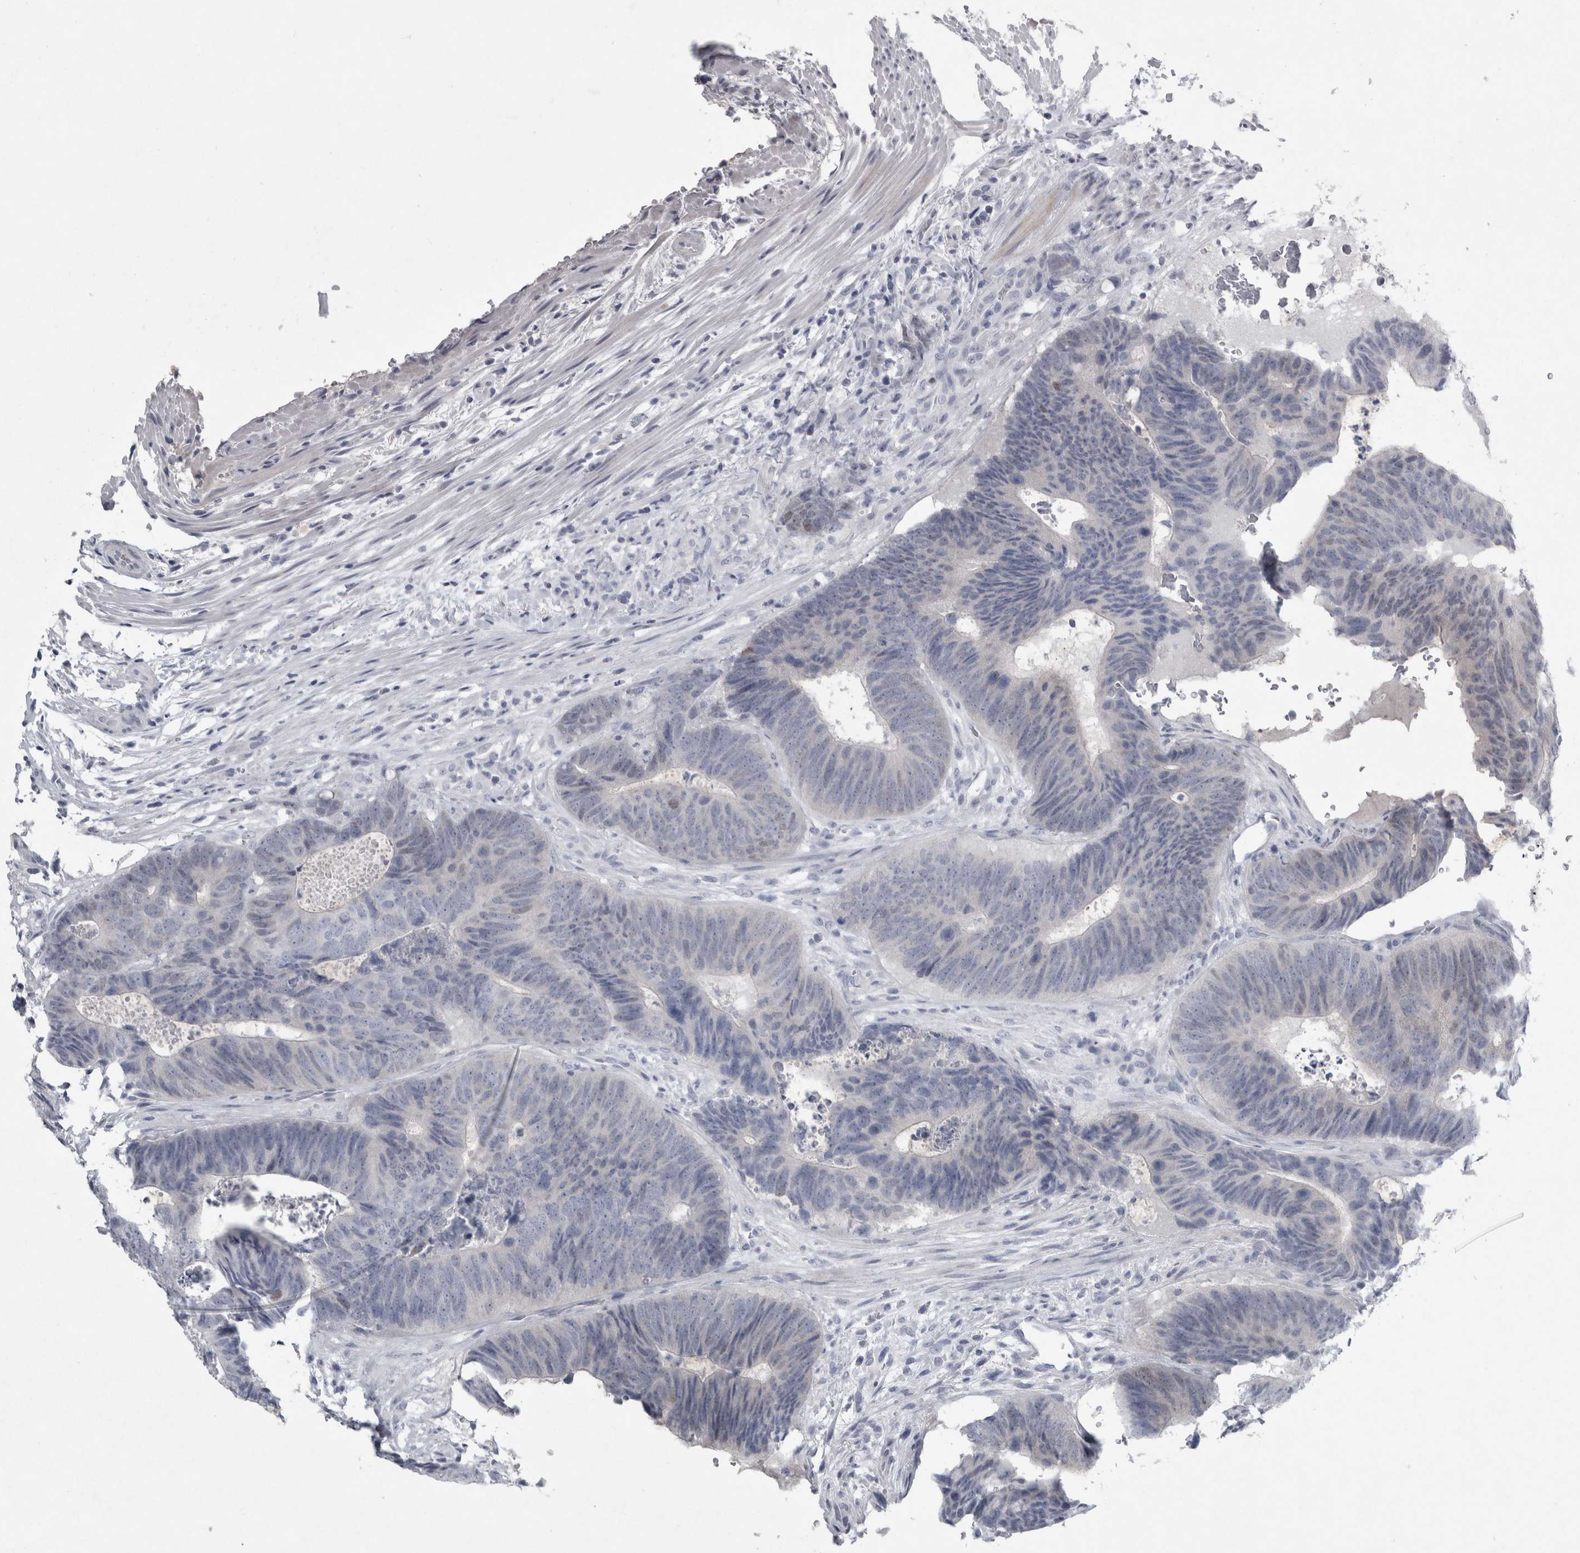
{"staining": {"intensity": "negative", "quantity": "none", "location": "none"}, "tissue": "colorectal cancer", "cell_type": "Tumor cells", "image_type": "cancer", "snomed": [{"axis": "morphology", "description": "Adenocarcinoma, NOS"}, {"axis": "topography", "description": "Colon"}], "caption": "Adenocarcinoma (colorectal) was stained to show a protein in brown. There is no significant positivity in tumor cells.", "gene": "PDX1", "patient": {"sex": "male", "age": 56}}